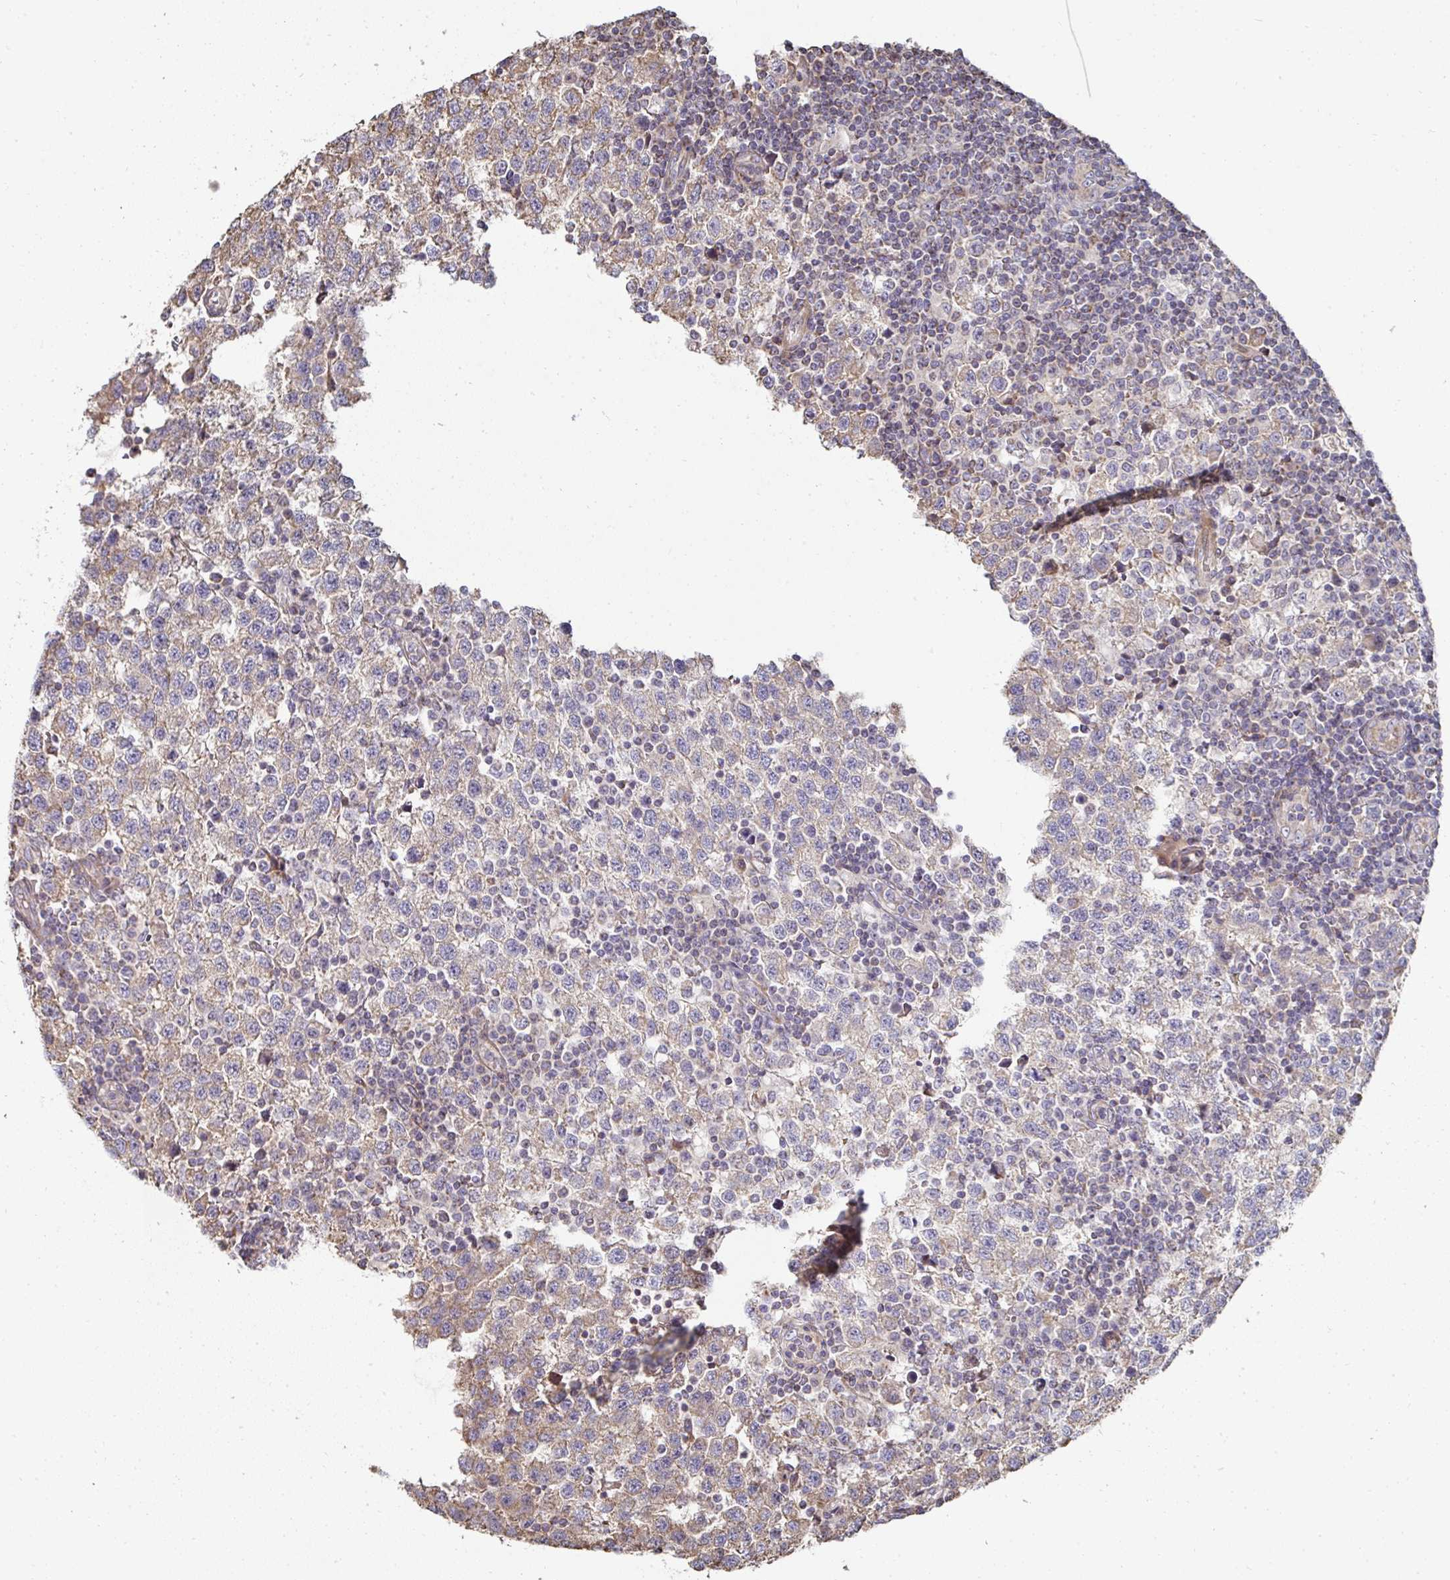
{"staining": {"intensity": "weak", "quantity": "25%-75%", "location": "cytoplasmic/membranous"}, "tissue": "testis cancer", "cell_type": "Tumor cells", "image_type": "cancer", "snomed": [{"axis": "morphology", "description": "Seminoma, NOS"}, {"axis": "topography", "description": "Testis"}], "caption": "The immunohistochemical stain shows weak cytoplasmic/membranous expression in tumor cells of testis seminoma tissue. The protein is shown in brown color, while the nuclei are stained blue.", "gene": "AGTPBP1", "patient": {"sex": "male", "age": 34}}